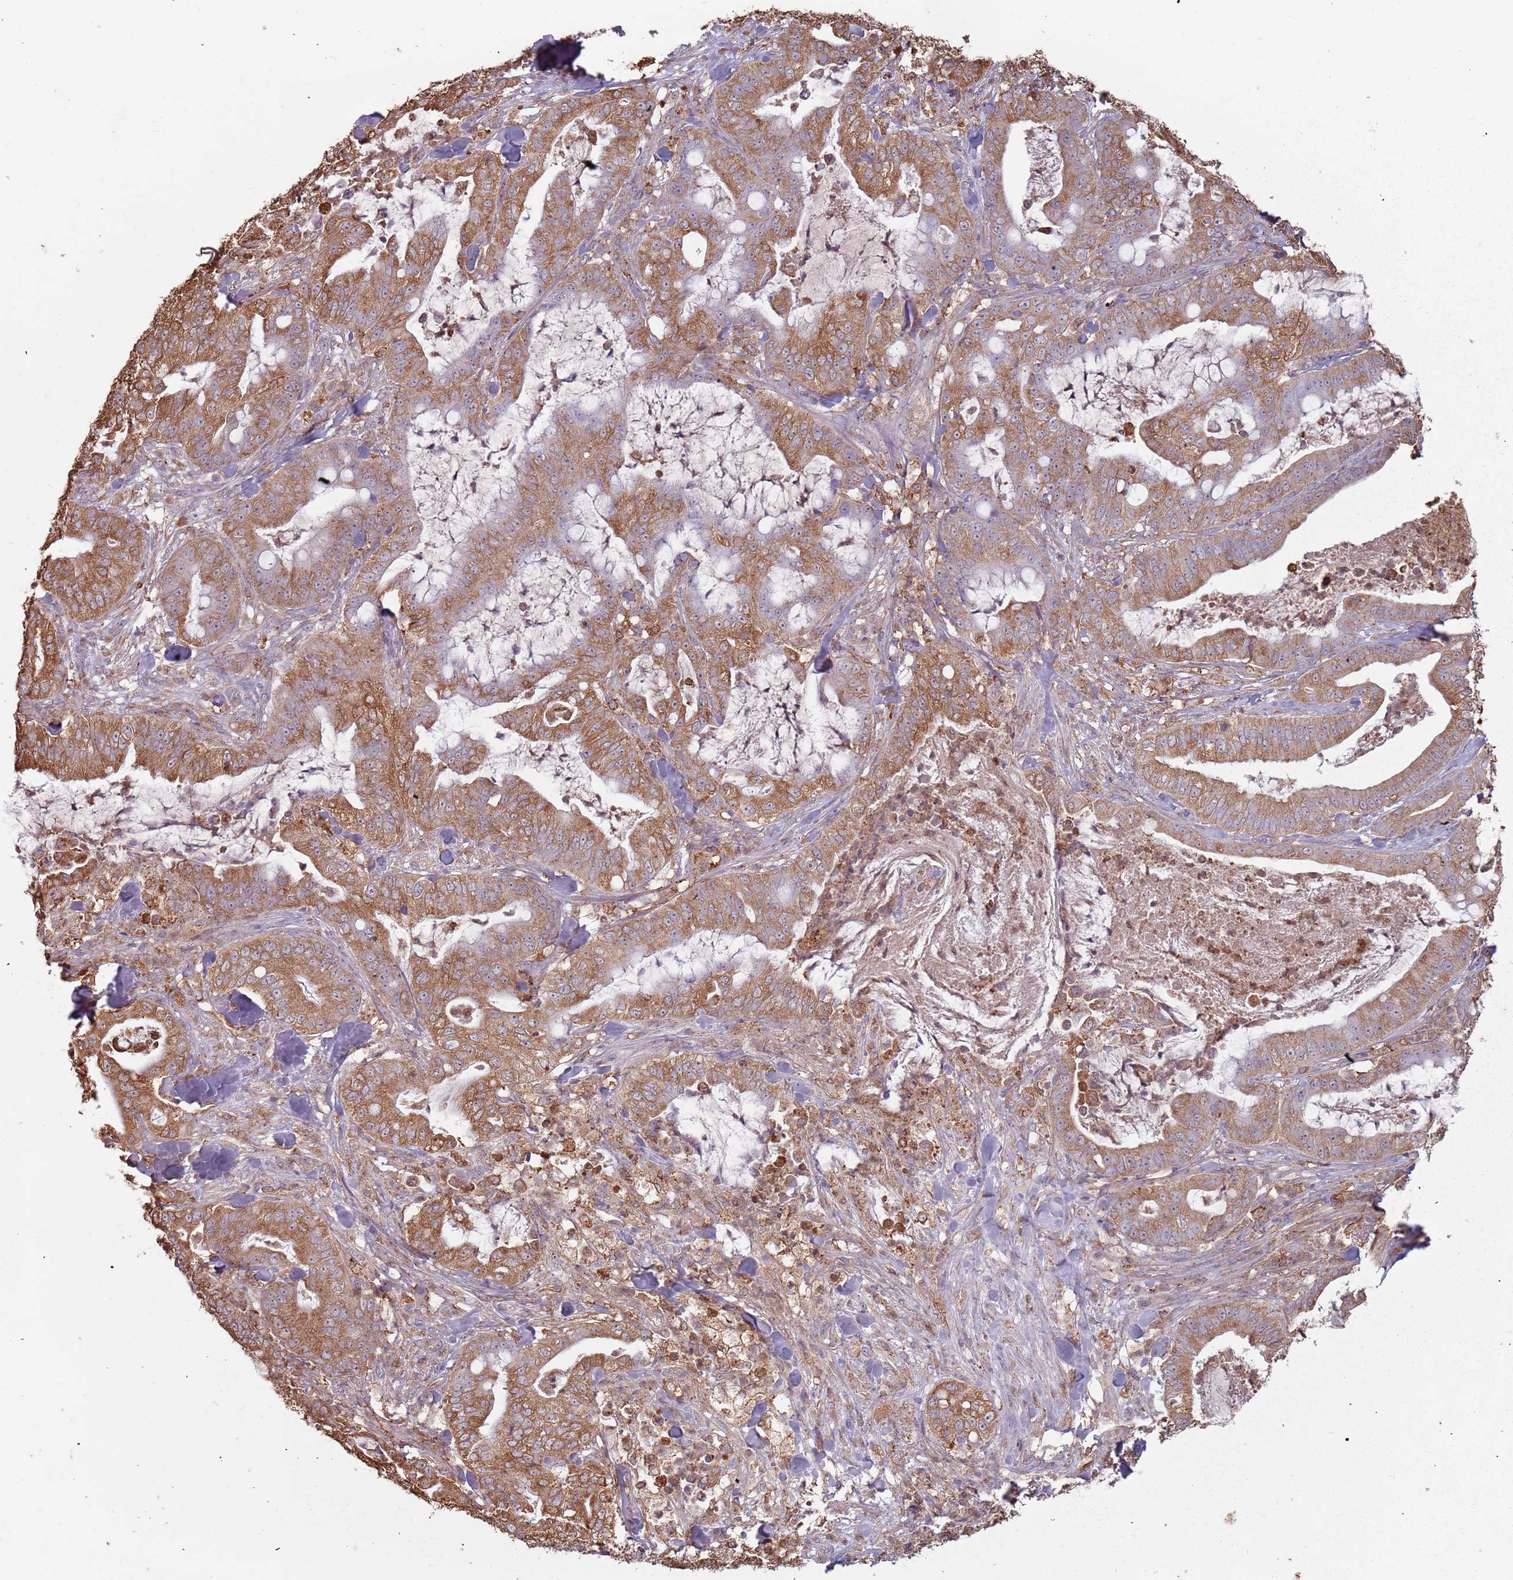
{"staining": {"intensity": "moderate", "quantity": ">75%", "location": "cytoplasmic/membranous"}, "tissue": "pancreatic cancer", "cell_type": "Tumor cells", "image_type": "cancer", "snomed": [{"axis": "morphology", "description": "Adenocarcinoma, NOS"}, {"axis": "topography", "description": "Pancreas"}], "caption": "The histopathology image exhibits staining of pancreatic cancer (adenocarcinoma), revealing moderate cytoplasmic/membranous protein staining (brown color) within tumor cells.", "gene": "ATOSB", "patient": {"sex": "male", "age": 71}}